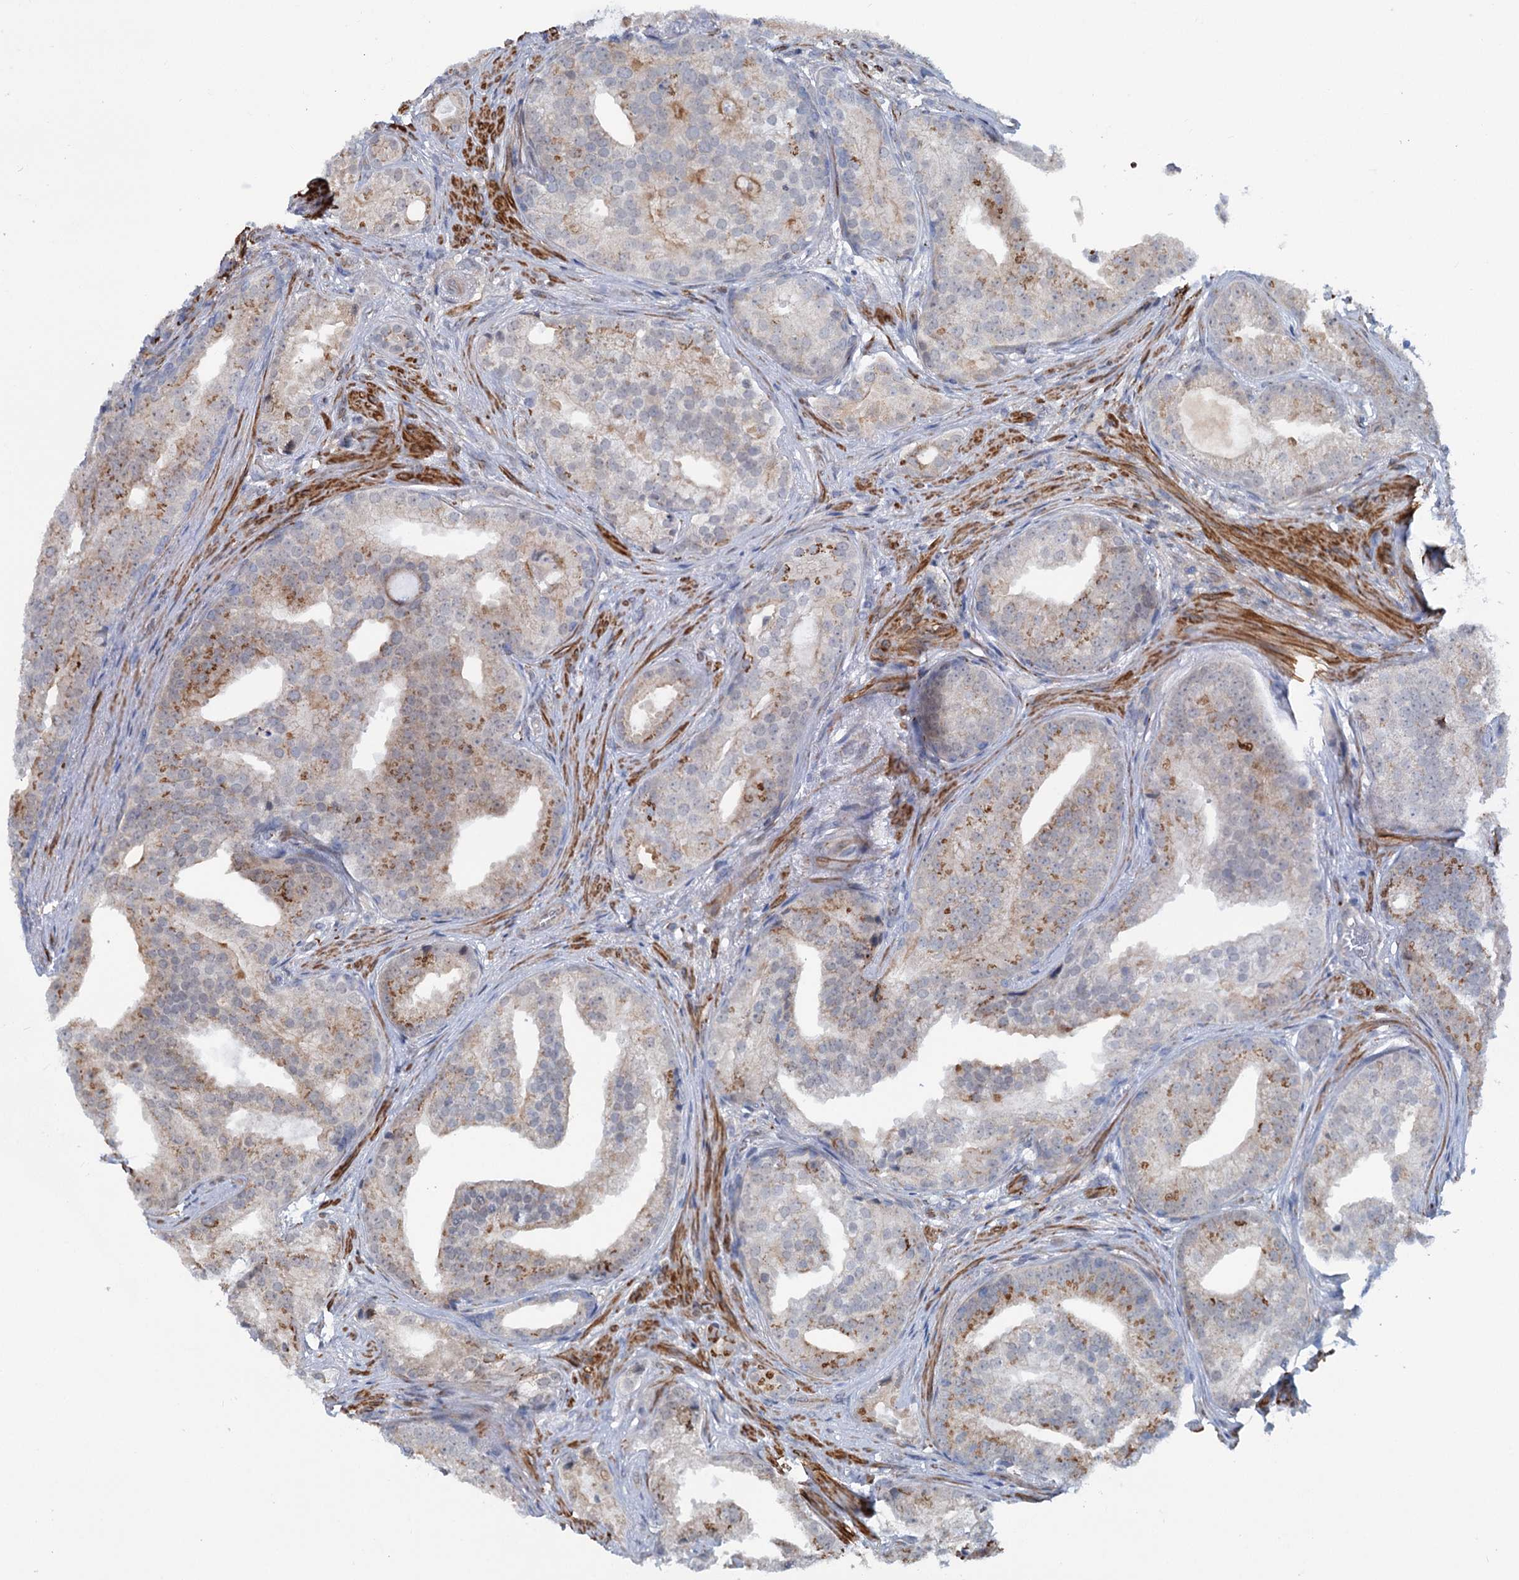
{"staining": {"intensity": "moderate", "quantity": "25%-75%", "location": "cytoplasmic/membranous"}, "tissue": "prostate cancer", "cell_type": "Tumor cells", "image_type": "cancer", "snomed": [{"axis": "morphology", "description": "Adenocarcinoma, Low grade"}, {"axis": "topography", "description": "Prostate"}], "caption": "Prostate low-grade adenocarcinoma tissue reveals moderate cytoplasmic/membranous expression in about 25%-75% of tumor cells, visualized by immunohistochemistry.", "gene": "ELP4", "patient": {"sex": "male", "age": 71}}